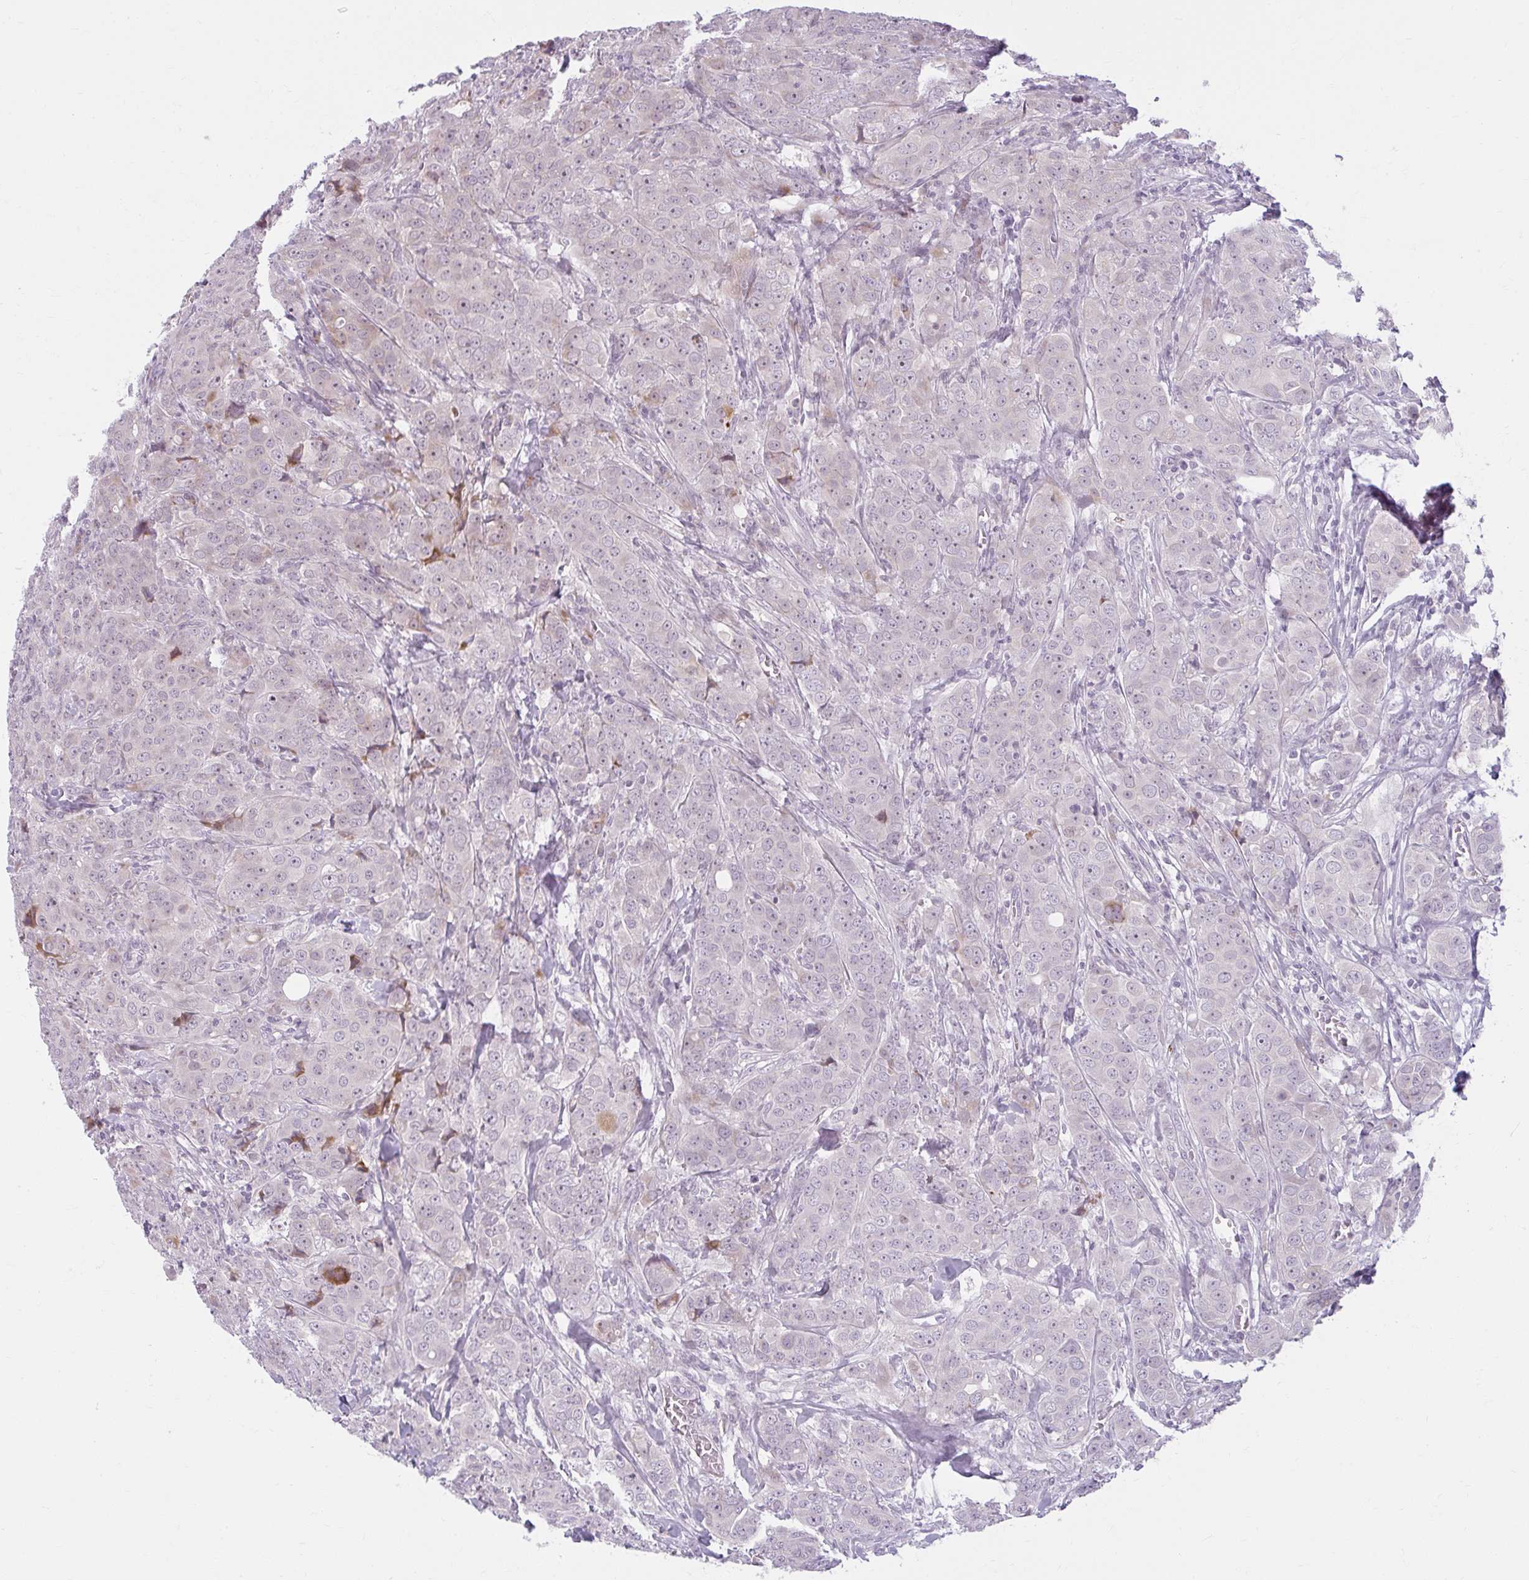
{"staining": {"intensity": "negative", "quantity": "none", "location": "none"}, "tissue": "breast cancer", "cell_type": "Tumor cells", "image_type": "cancer", "snomed": [{"axis": "morphology", "description": "Duct carcinoma"}, {"axis": "topography", "description": "Breast"}], "caption": "High power microscopy image of an immunohistochemistry photomicrograph of breast cancer (intraductal carcinoma), revealing no significant positivity in tumor cells.", "gene": "ZFYVE26", "patient": {"sex": "female", "age": 43}}